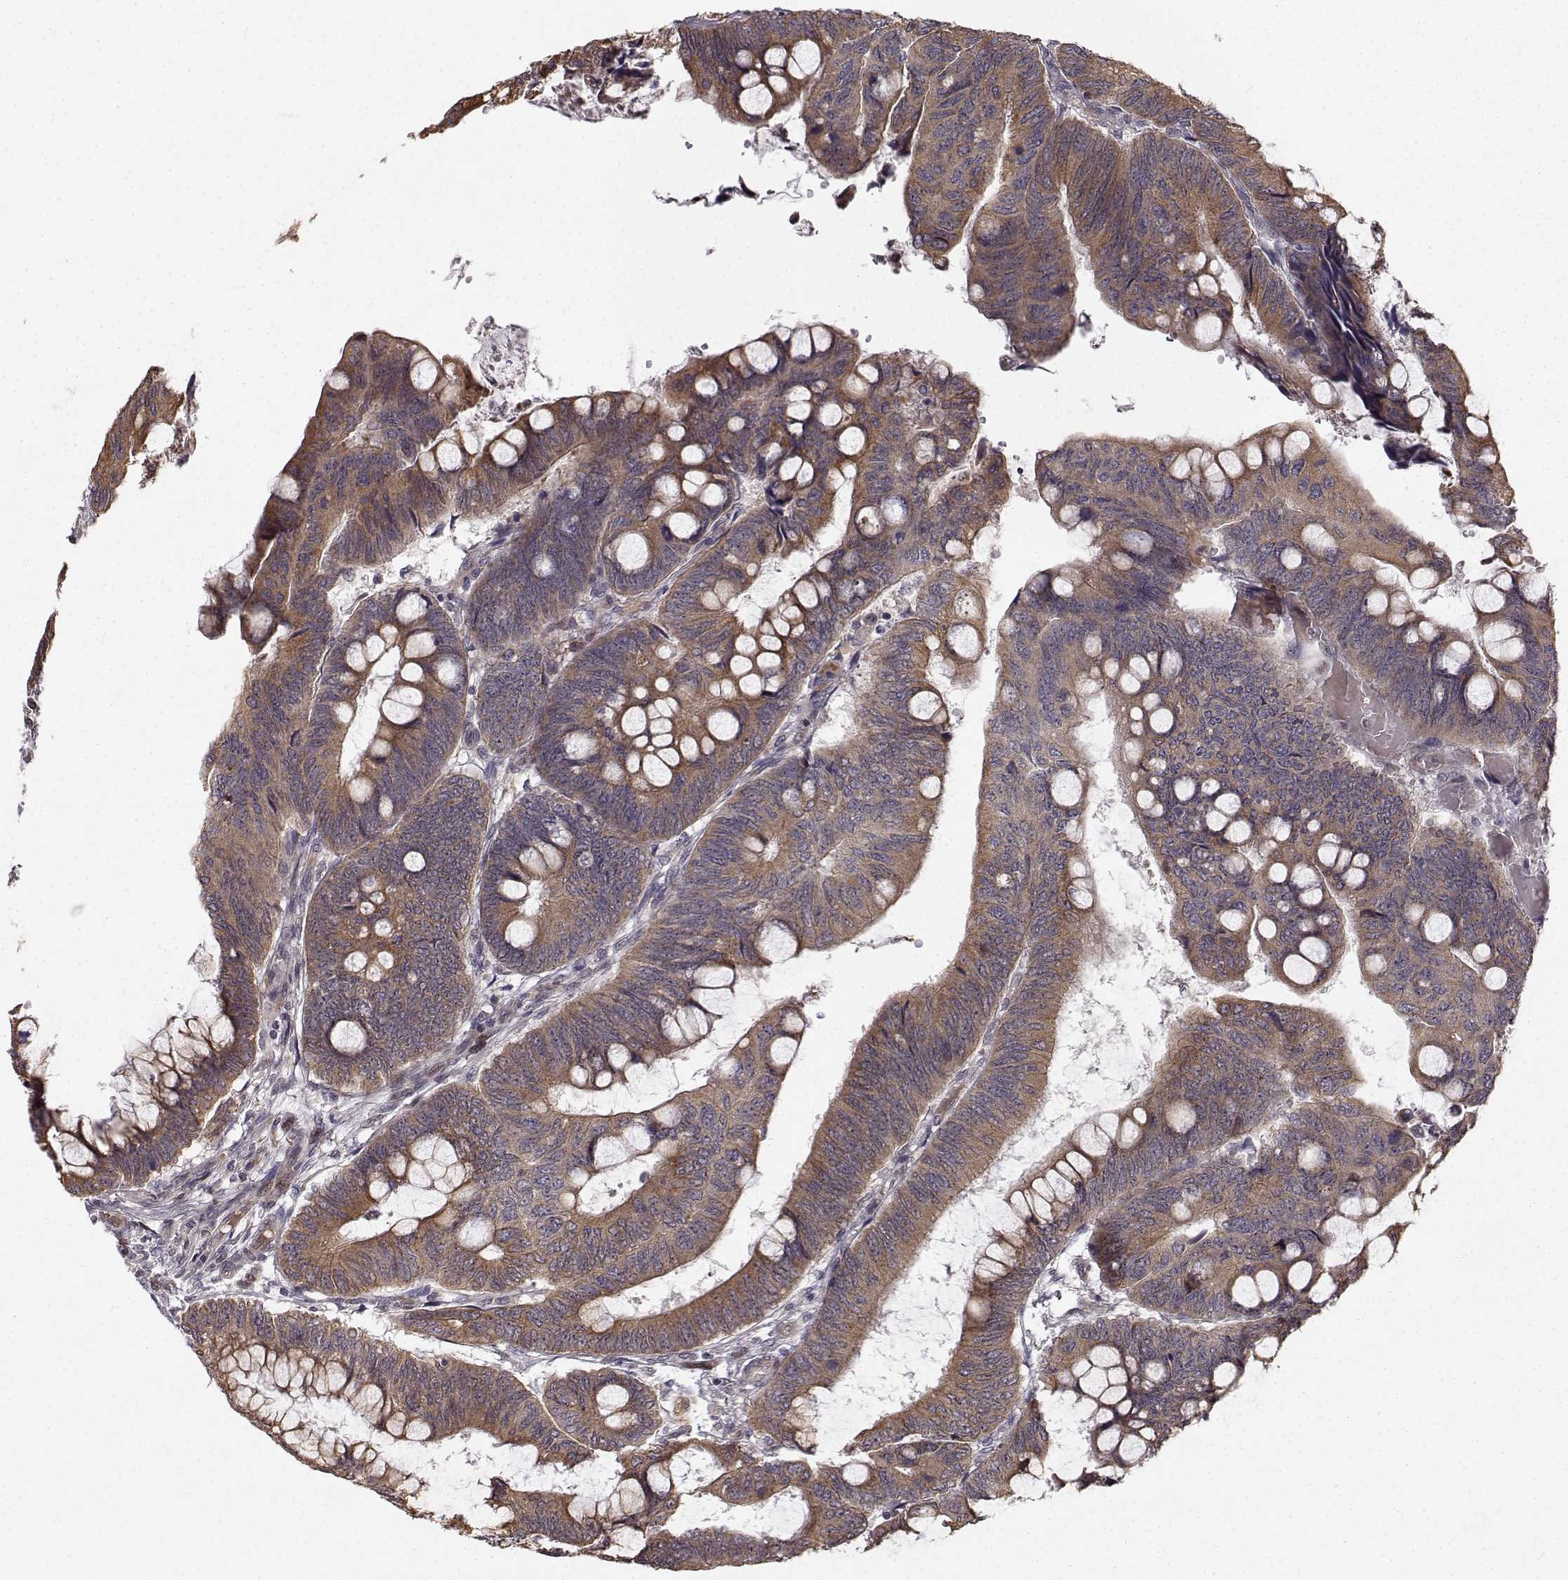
{"staining": {"intensity": "moderate", "quantity": "25%-75%", "location": "cytoplasmic/membranous"}, "tissue": "colorectal cancer", "cell_type": "Tumor cells", "image_type": "cancer", "snomed": [{"axis": "morphology", "description": "Normal tissue, NOS"}, {"axis": "morphology", "description": "Adenocarcinoma, NOS"}, {"axis": "topography", "description": "Rectum"}], "caption": "A micrograph of colorectal adenocarcinoma stained for a protein displays moderate cytoplasmic/membranous brown staining in tumor cells. Nuclei are stained in blue.", "gene": "APC", "patient": {"sex": "male", "age": 92}}